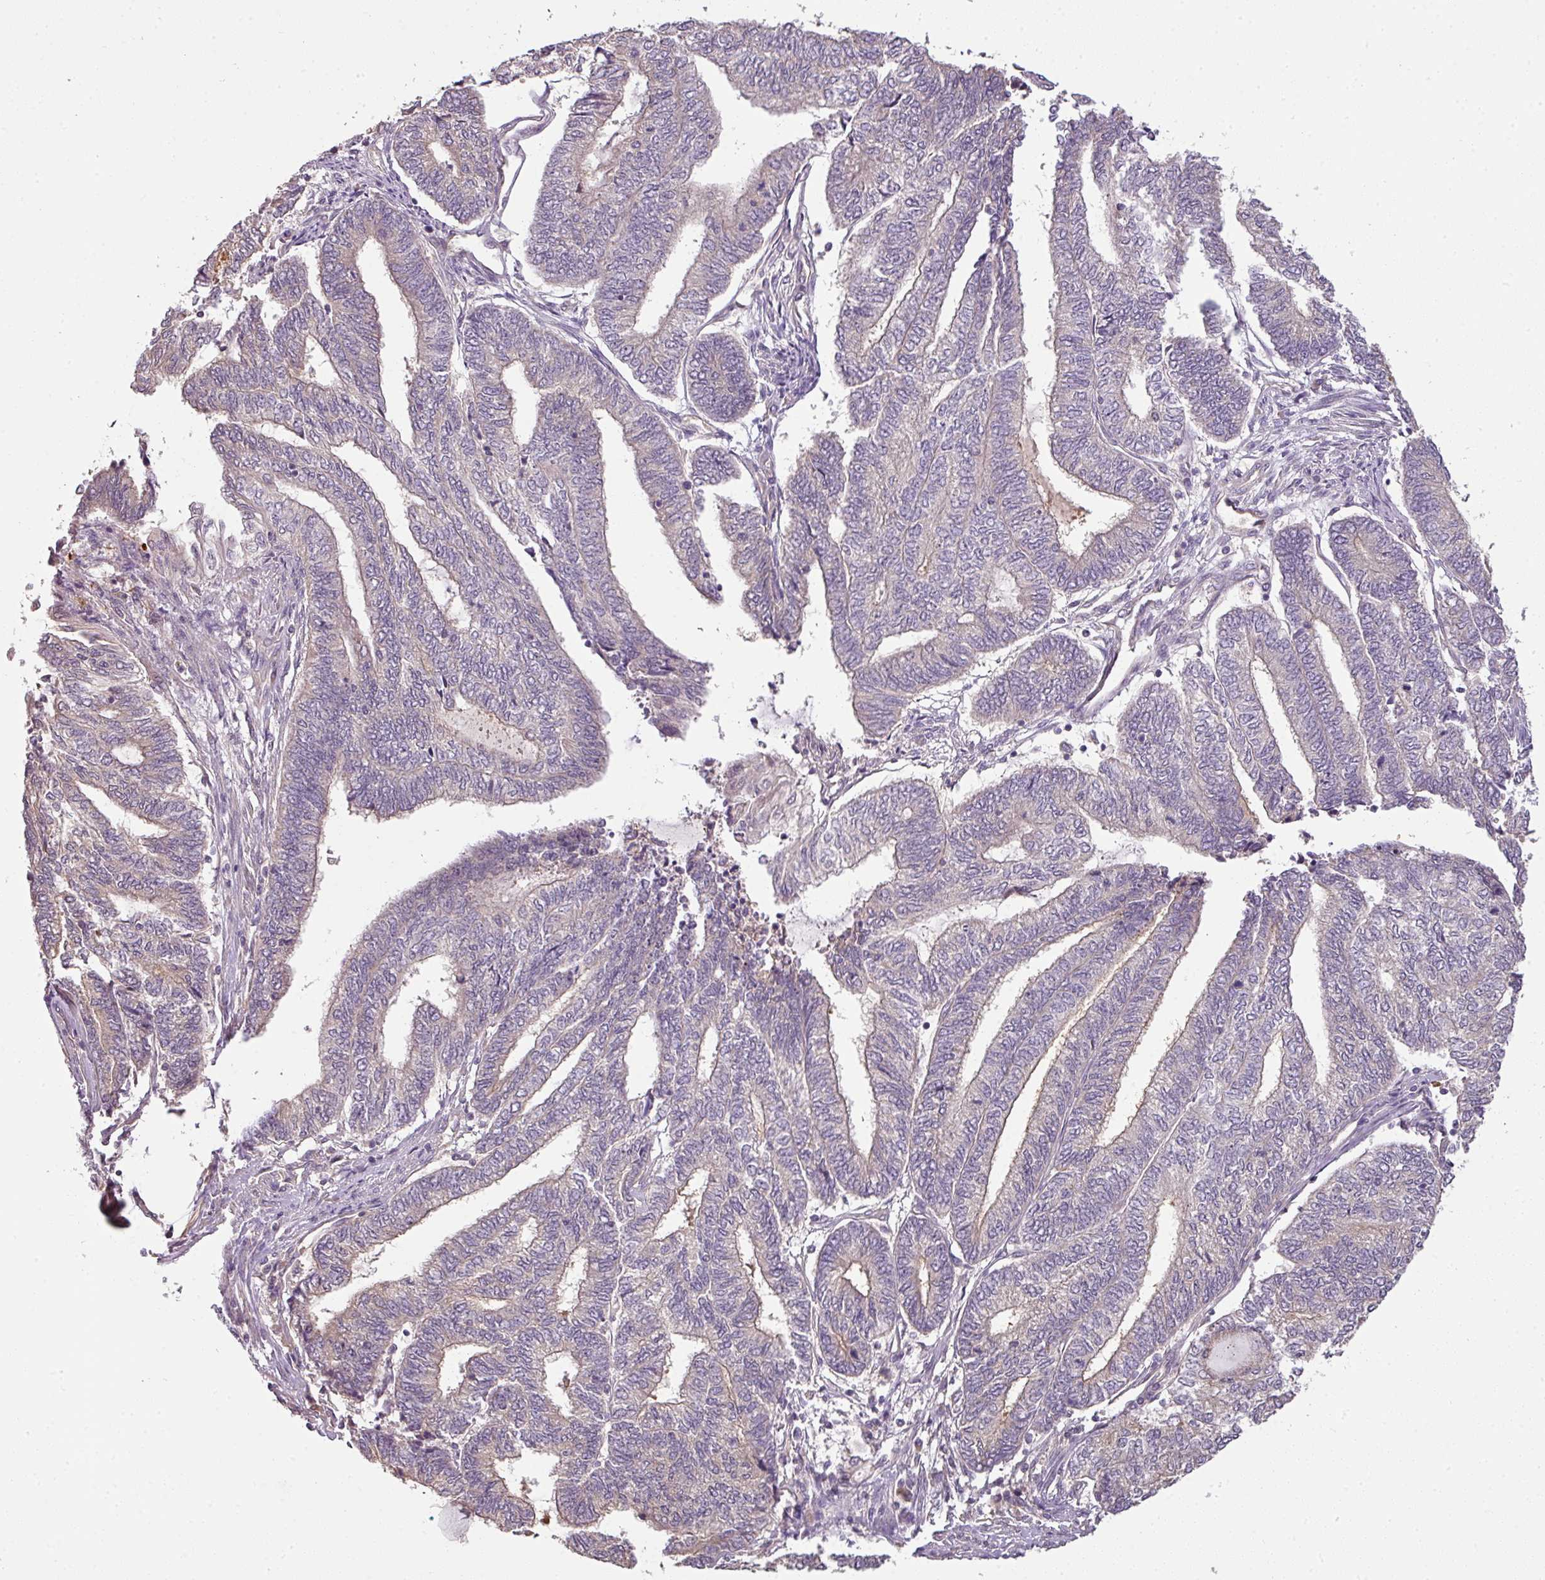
{"staining": {"intensity": "negative", "quantity": "none", "location": "none"}, "tissue": "endometrial cancer", "cell_type": "Tumor cells", "image_type": "cancer", "snomed": [{"axis": "morphology", "description": "Adenocarcinoma, NOS"}, {"axis": "topography", "description": "Uterus"}, {"axis": "topography", "description": "Endometrium"}], "caption": "Endometrial adenocarcinoma was stained to show a protein in brown. There is no significant expression in tumor cells.", "gene": "TCL1B", "patient": {"sex": "female", "age": 70}}